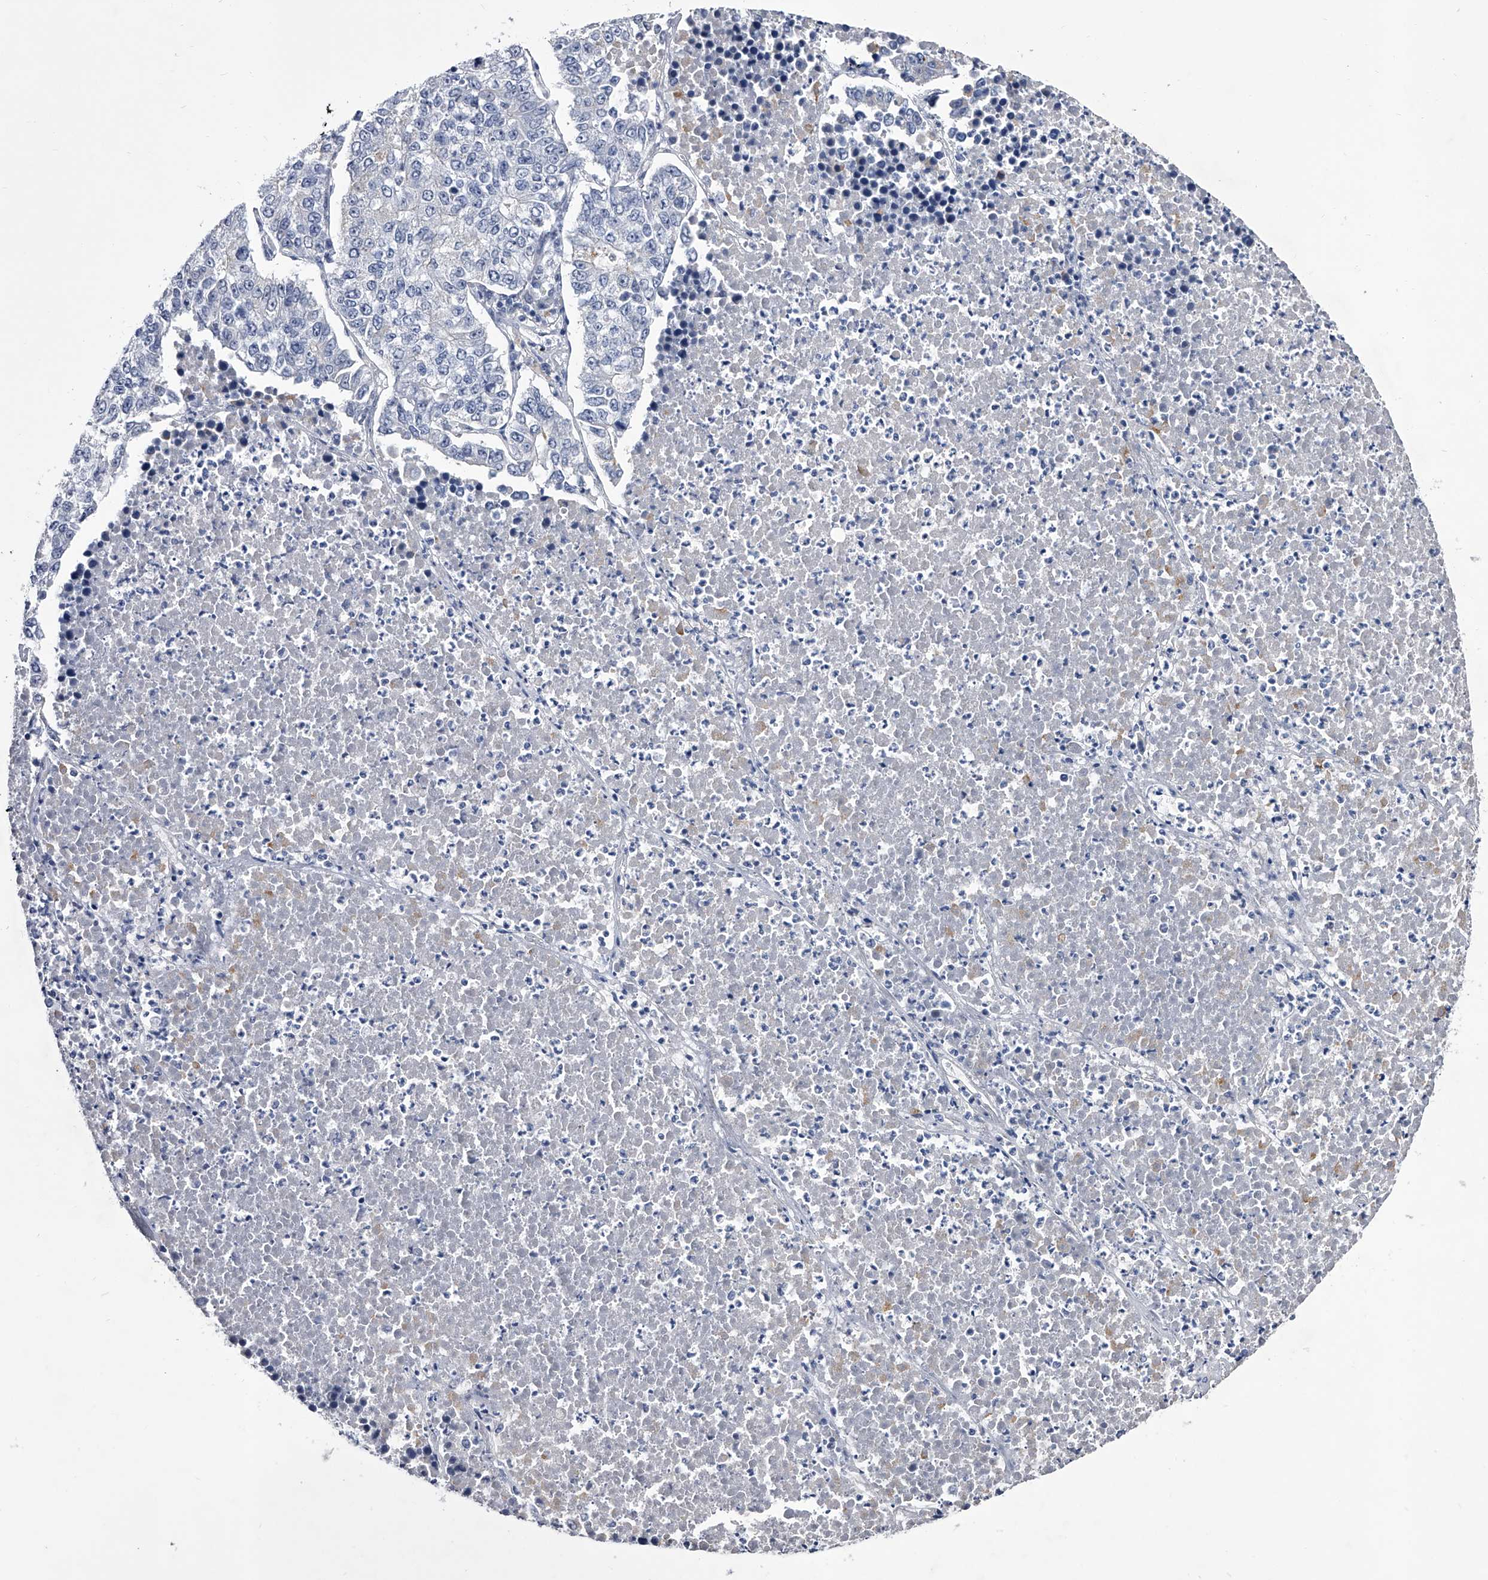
{"staining": {"intensity": "negative", "quantity": "none", "location": "none"}, "tissue": "lung cancer", "cell_type": "Tumor cells", "image_type": "cancer", "snomed": [{"axis": "morphology", "description": "Adenocarcinoma, NOS"}, {"axis": "topography", "description": "Lung"}], "caption": "Immunohistochemistry (IHC) of adenocarcinoma (lung) shows no expression in tumor cells.", "gene": "CRISP2", "patient": {"sex": "male", "age": 49}}